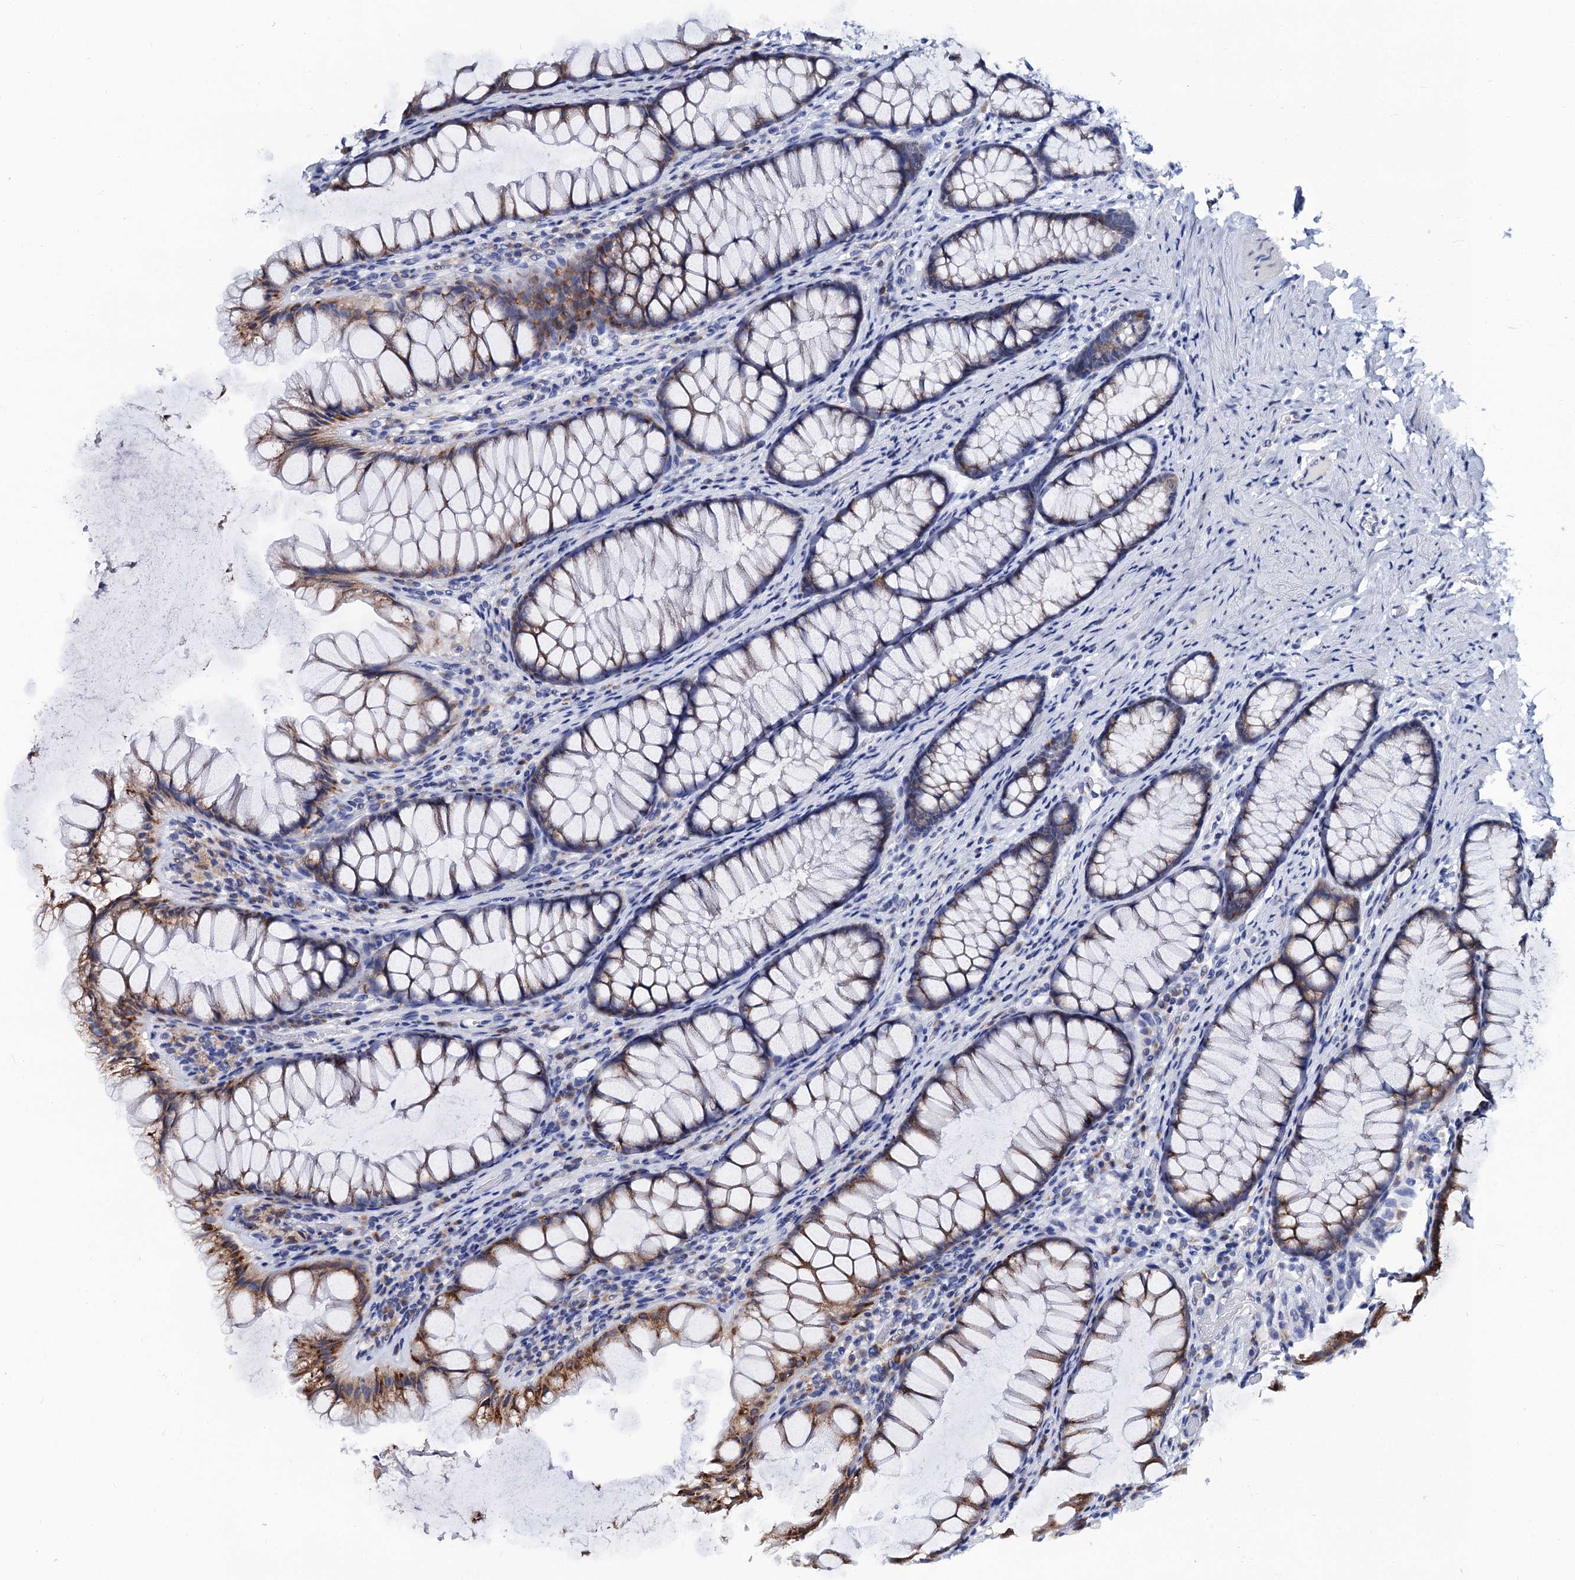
{"staining": {"intensity": "negative", "quantity": "none", "location": "none"}, "tissue": "colon", "cell_type": "Endothelial cells", "image_type": "normal", "snomed": [{"axis": "morphology", "description": "Normal tissue, NOS"}, {"axis": "topography", "description": "Colon"}], "caption": "Benign colon was stained to show a protein in brown. There is no significant positivity in endothelial cells. (DAB (3,3'-diaminobenzidine) immunohistochemistry (IHC), high magnification).", "gene": "SLC7A10", "patient": {"sex": "female", "age": 62}}